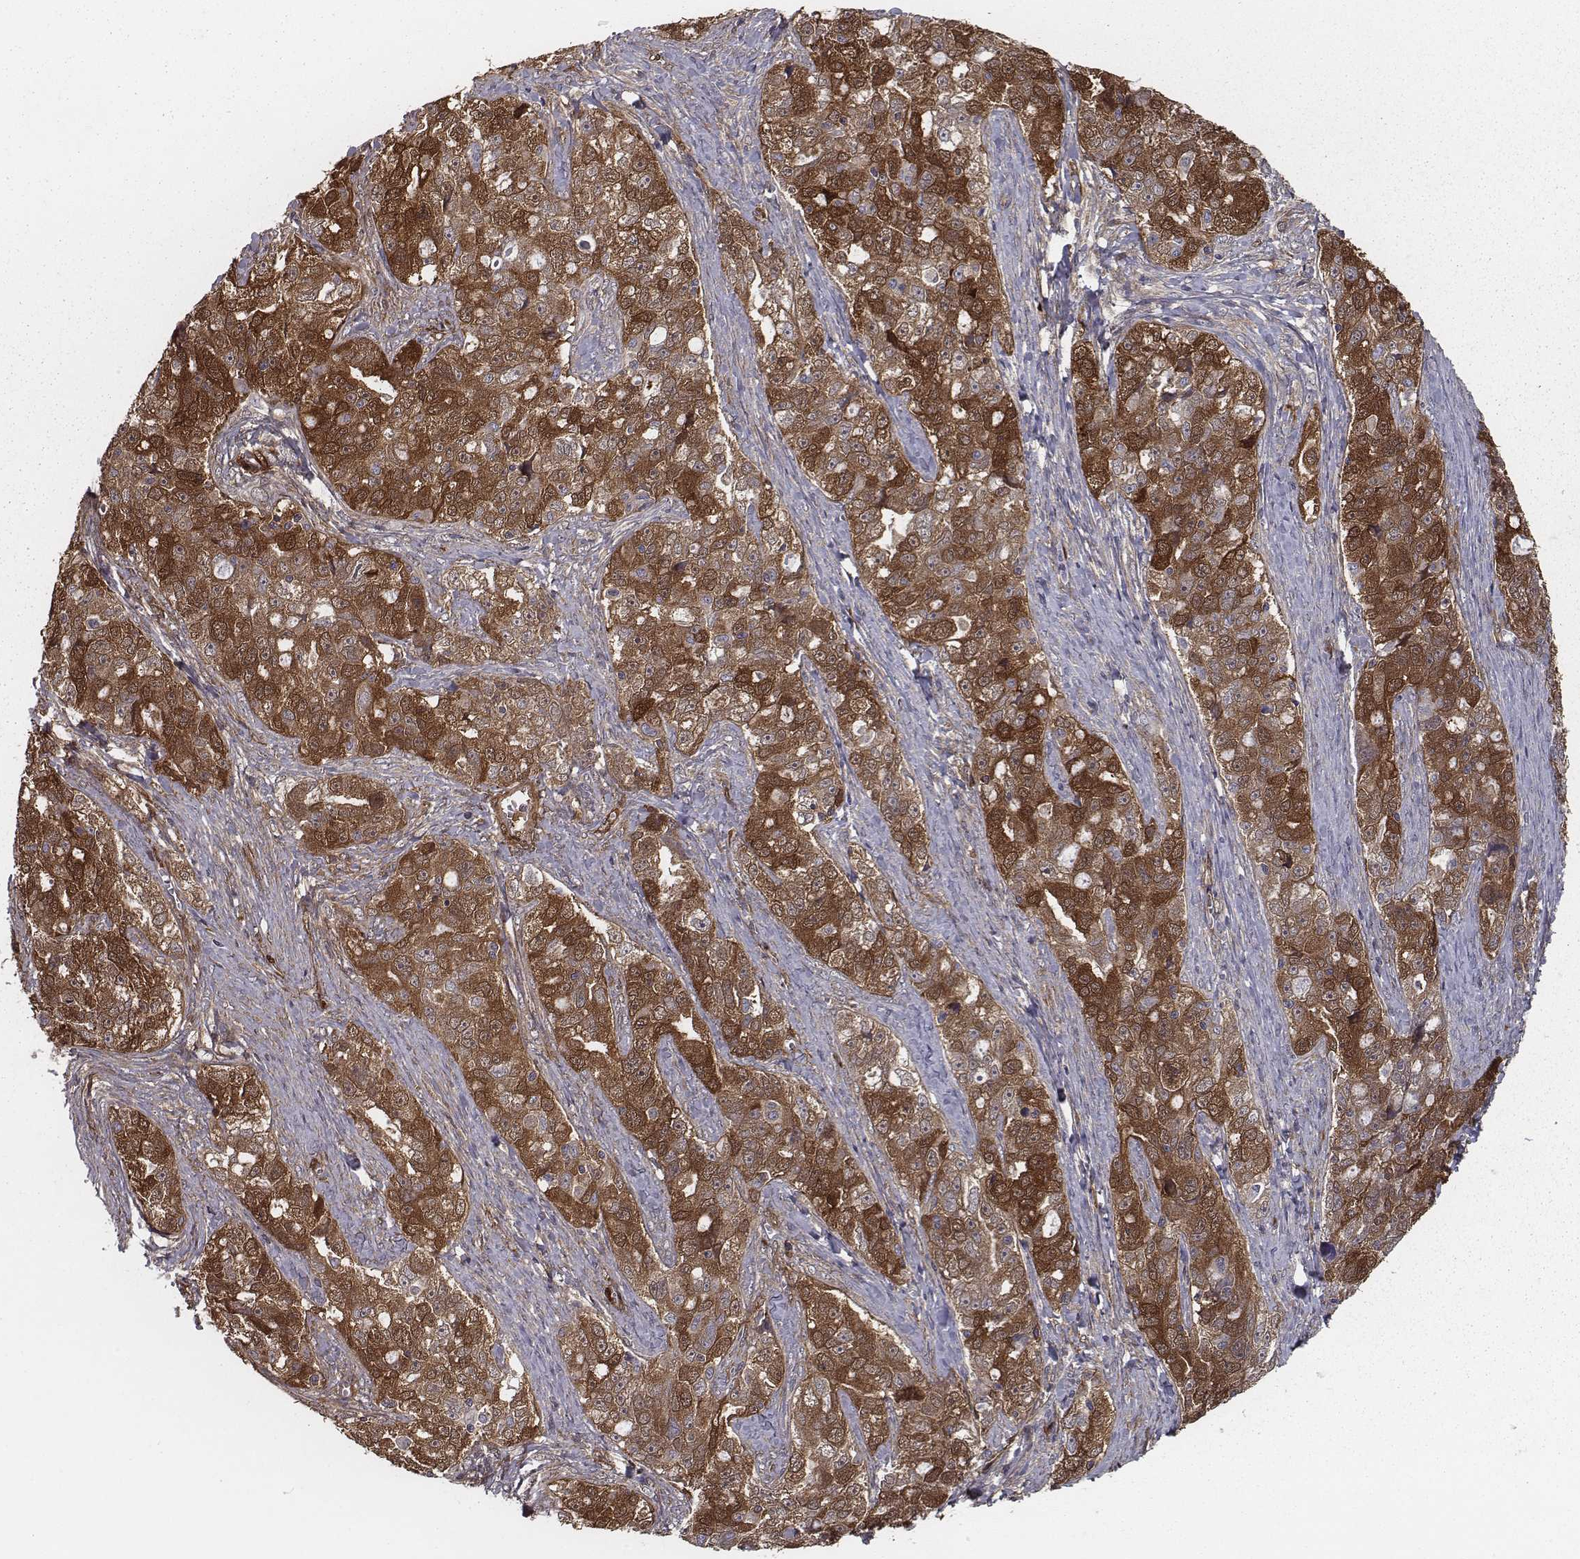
{"staining": {"intensity": "strong", "quantity": ">75%", "location": "cytoplasmic/membranous"}, "tissue": "ovarian cancer", "cell_type": "Tumor cells", "image_type": "cancer", "snomed": [{"axis": "morphology", "description": "Cystadenocarcinoma, serous, NOS"}, {"axis": "topography", "description": "Ovary"}], "caption": "Immunohistochemical staining of human ovarian cancer (serous cystadenocarcinoma) exhibits high levels of strong cytoplasmic/membranous protein staining in approximately >75% of tumor cells.", "gene": "ISYNA1", "patient": {"sex": "female", "age": 51}}